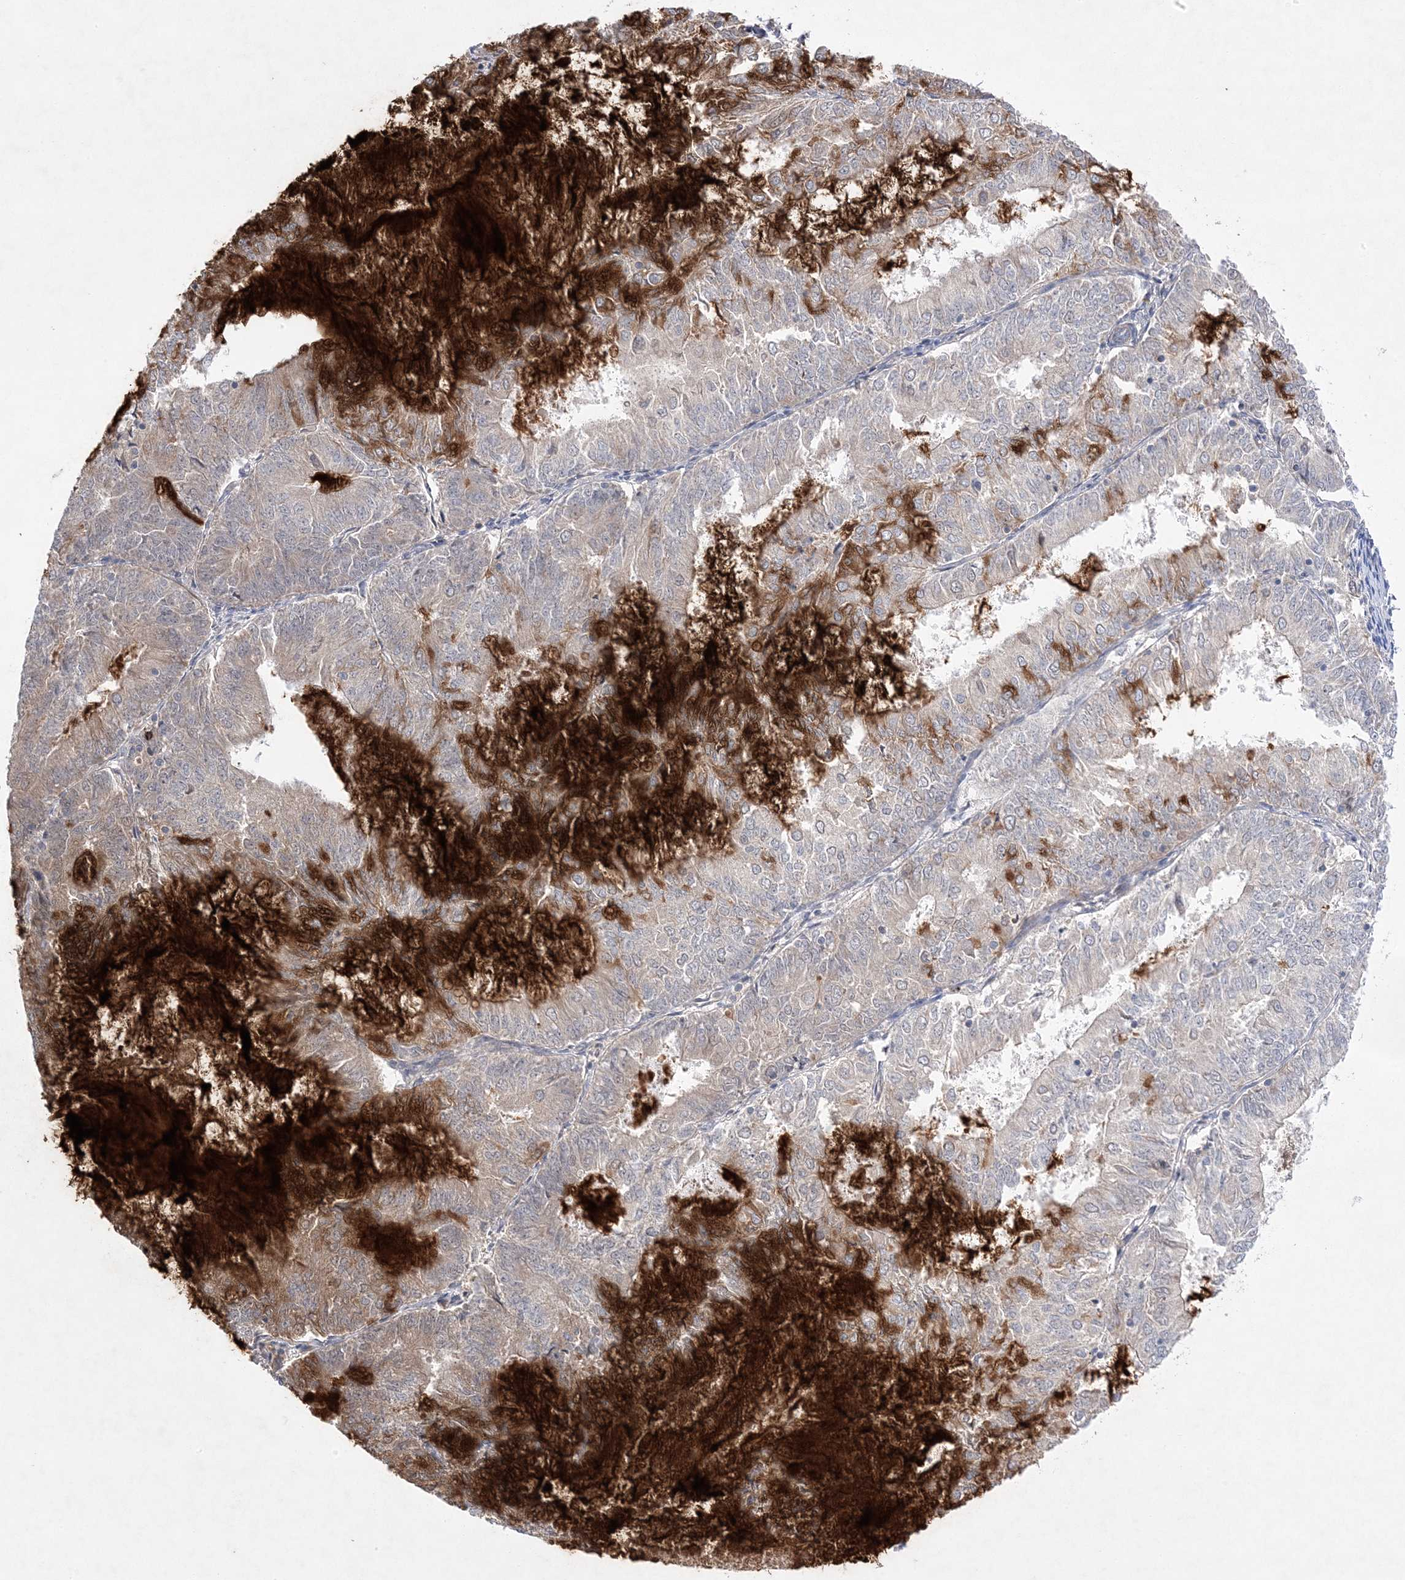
{"staining": {"intensity": "weak", "quantity": "<25%", "location": "cytoplasmic/membranous"}, "tissue": "endometrial cancer", "cell_type": "Tumor cells", "image_type": "cancer", "snomed": [{"axis": "morphology", "description": "Adenocarcinoma, NOS"}, {"axis": "topography", "description": "Endometrium"}], "caption": "Endometrial cancer stained for a protein using immunohistochemistry shows no staining tumor cells.", "gene": "ANAPC1", "patient": {"sex": "female", "age": 57}}